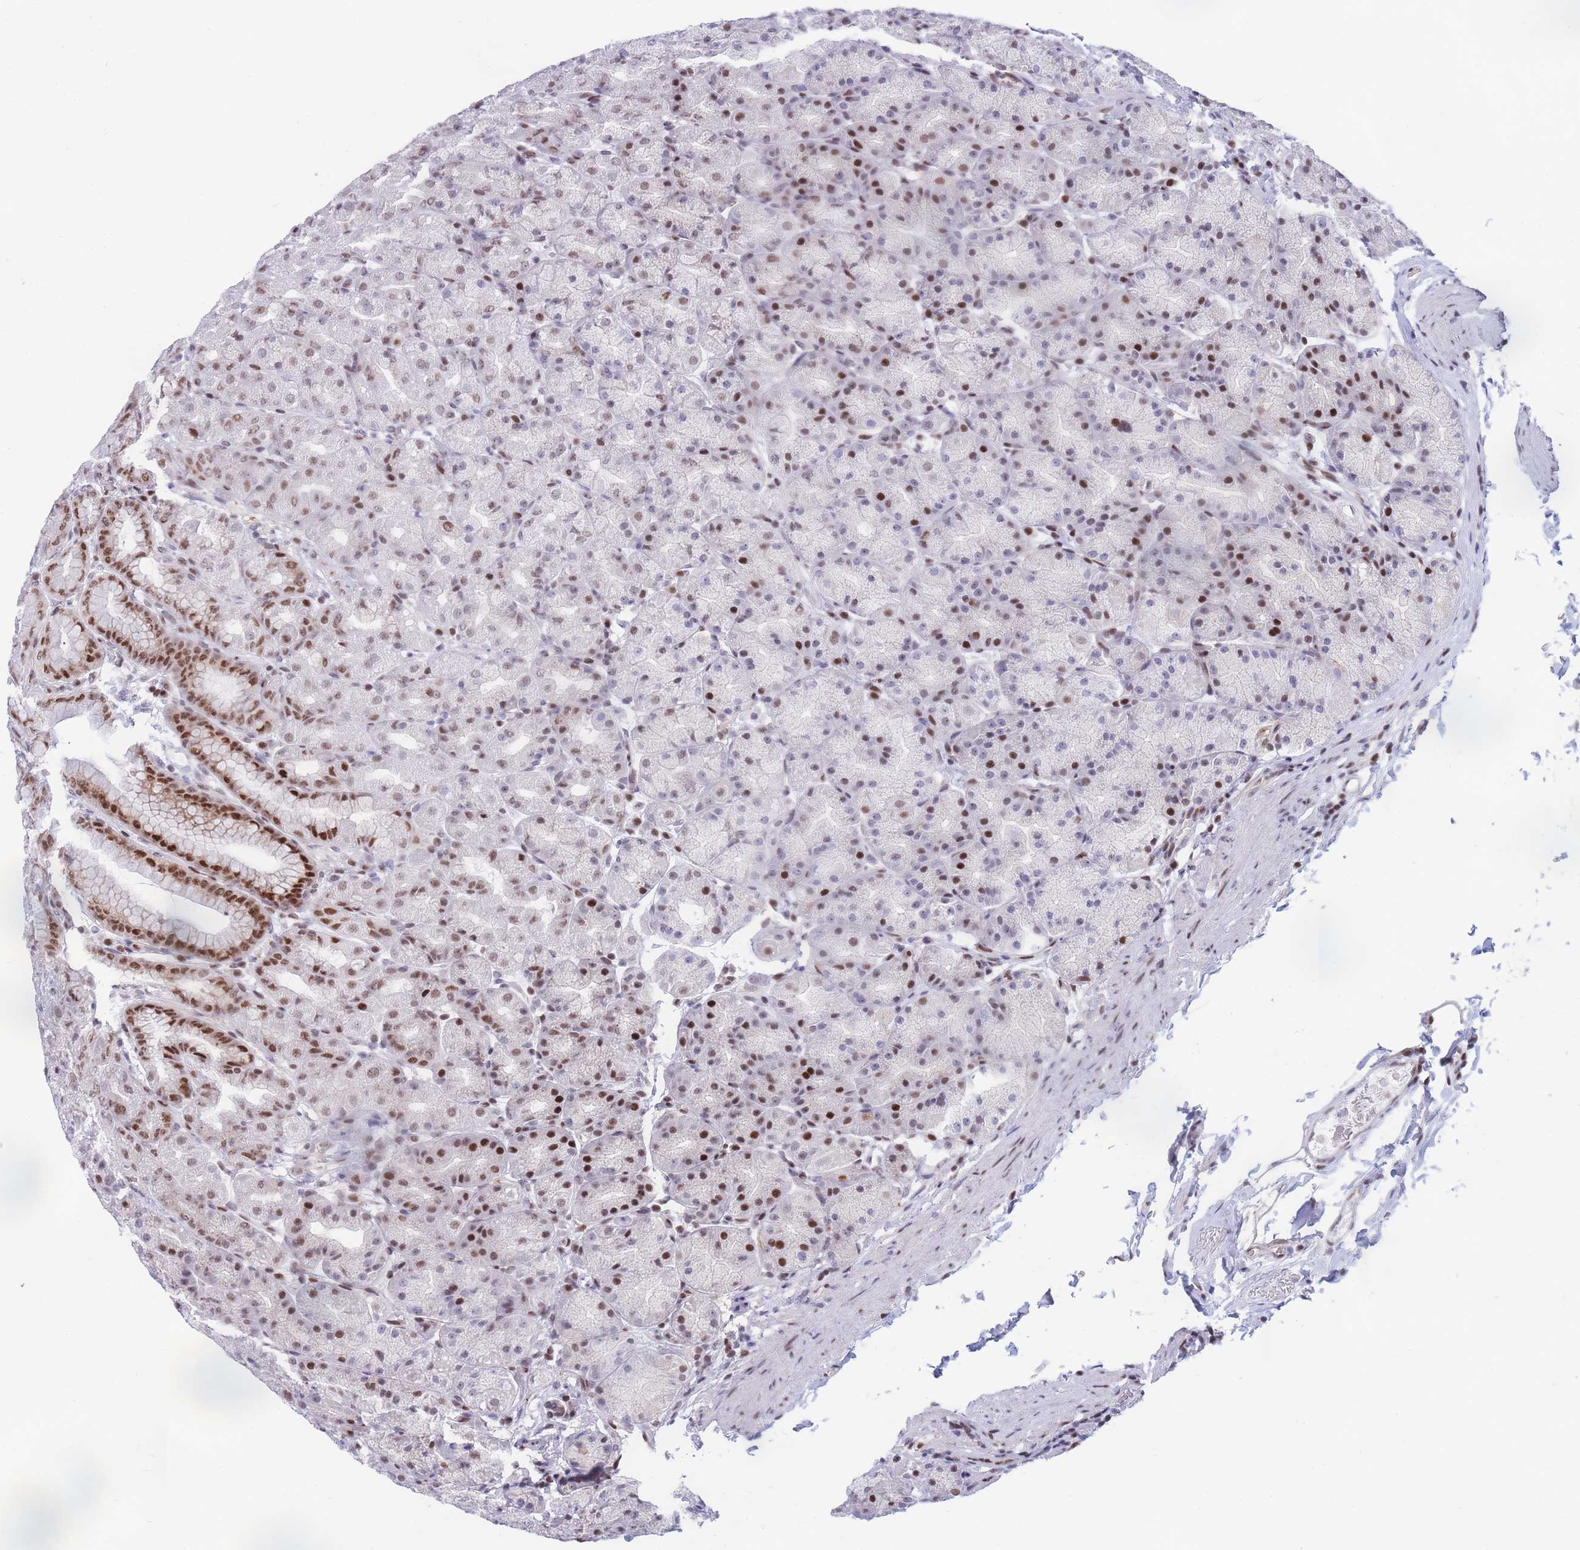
{"staining": {"intensity": "strong", "quantity": "25%-75%", "location": "cytoplasmic/membranous,nuclear"}, "tissue": "stomach", "cell_type": "Glandular cells", "image_type": "normal", "snomed": [{"axis": "morphology", "description": "Normal tissue, NOS"}, {"axis": "topography", "description": "Stomach, upper"}, {"axis": "topography", "description": "Stomach"}], "caption": "Stomach stained for a protein exhibits strong cytoplasmic/membranous,nuclear positivity in glandular cells.", "gene": "DNAJC3", "patient": {"sex": "male", "age": 68}}